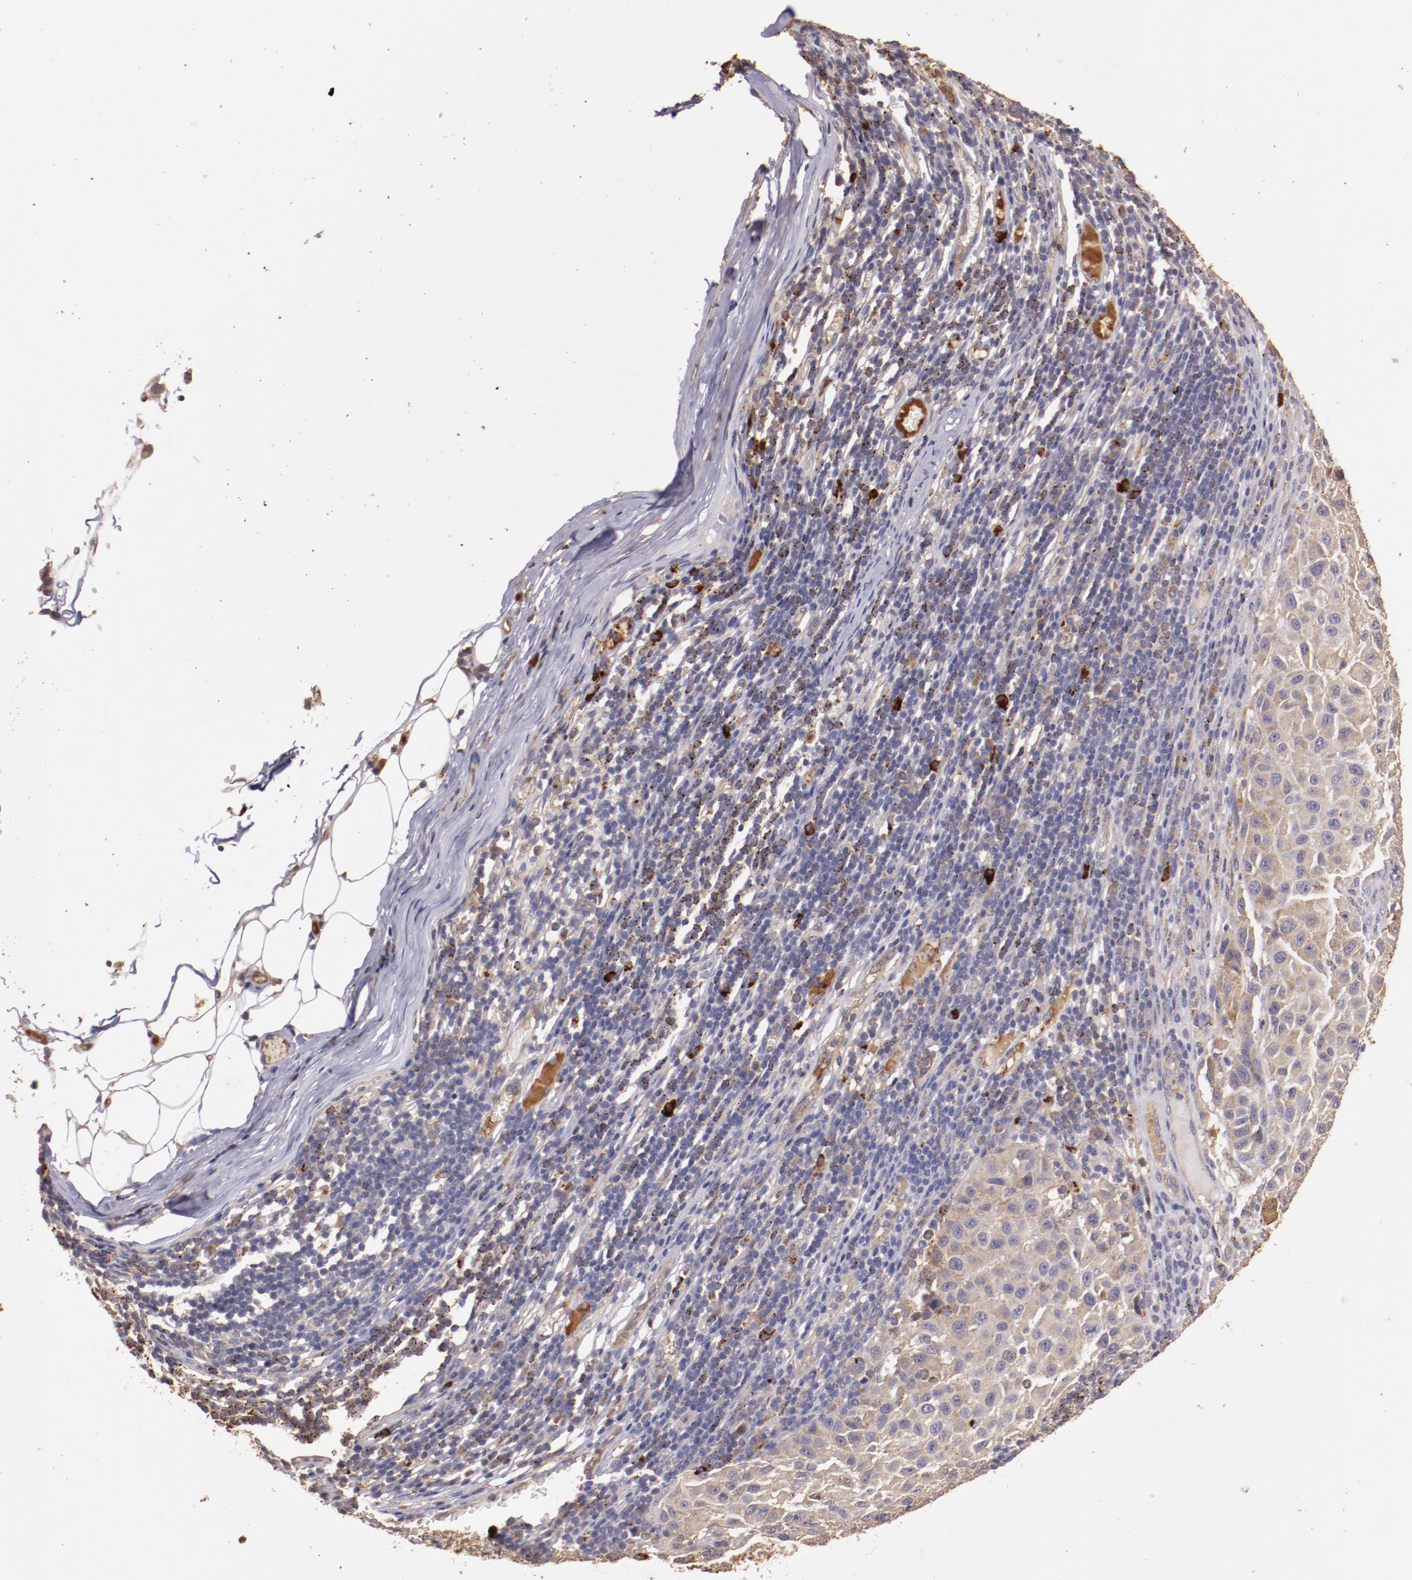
{"staining": {"intensity": "moderate", "quantity": ">75%", "location": "cytoplasmic/membranous"}, "tissue": "melanoma", "cell_type": "Tumor cells", "image_type": "cancer", "snomed": [{"axis": "morphology", "description": "Malignant melanoma, Metastatic site"}, {"axis": "topography", "description": "Lymph node"}], "caption": "DAB (3,3'-diaminobenzidine) immunohistochemical staining of human melanoma reveals moderate cytoplasmic/membranous protein staining in about >75% of tumor cells. (Brightfield microscopy of DAB IHC at high magnification).", "gene": "SRRD", "patient": {"sex": "male", "age": 61}}